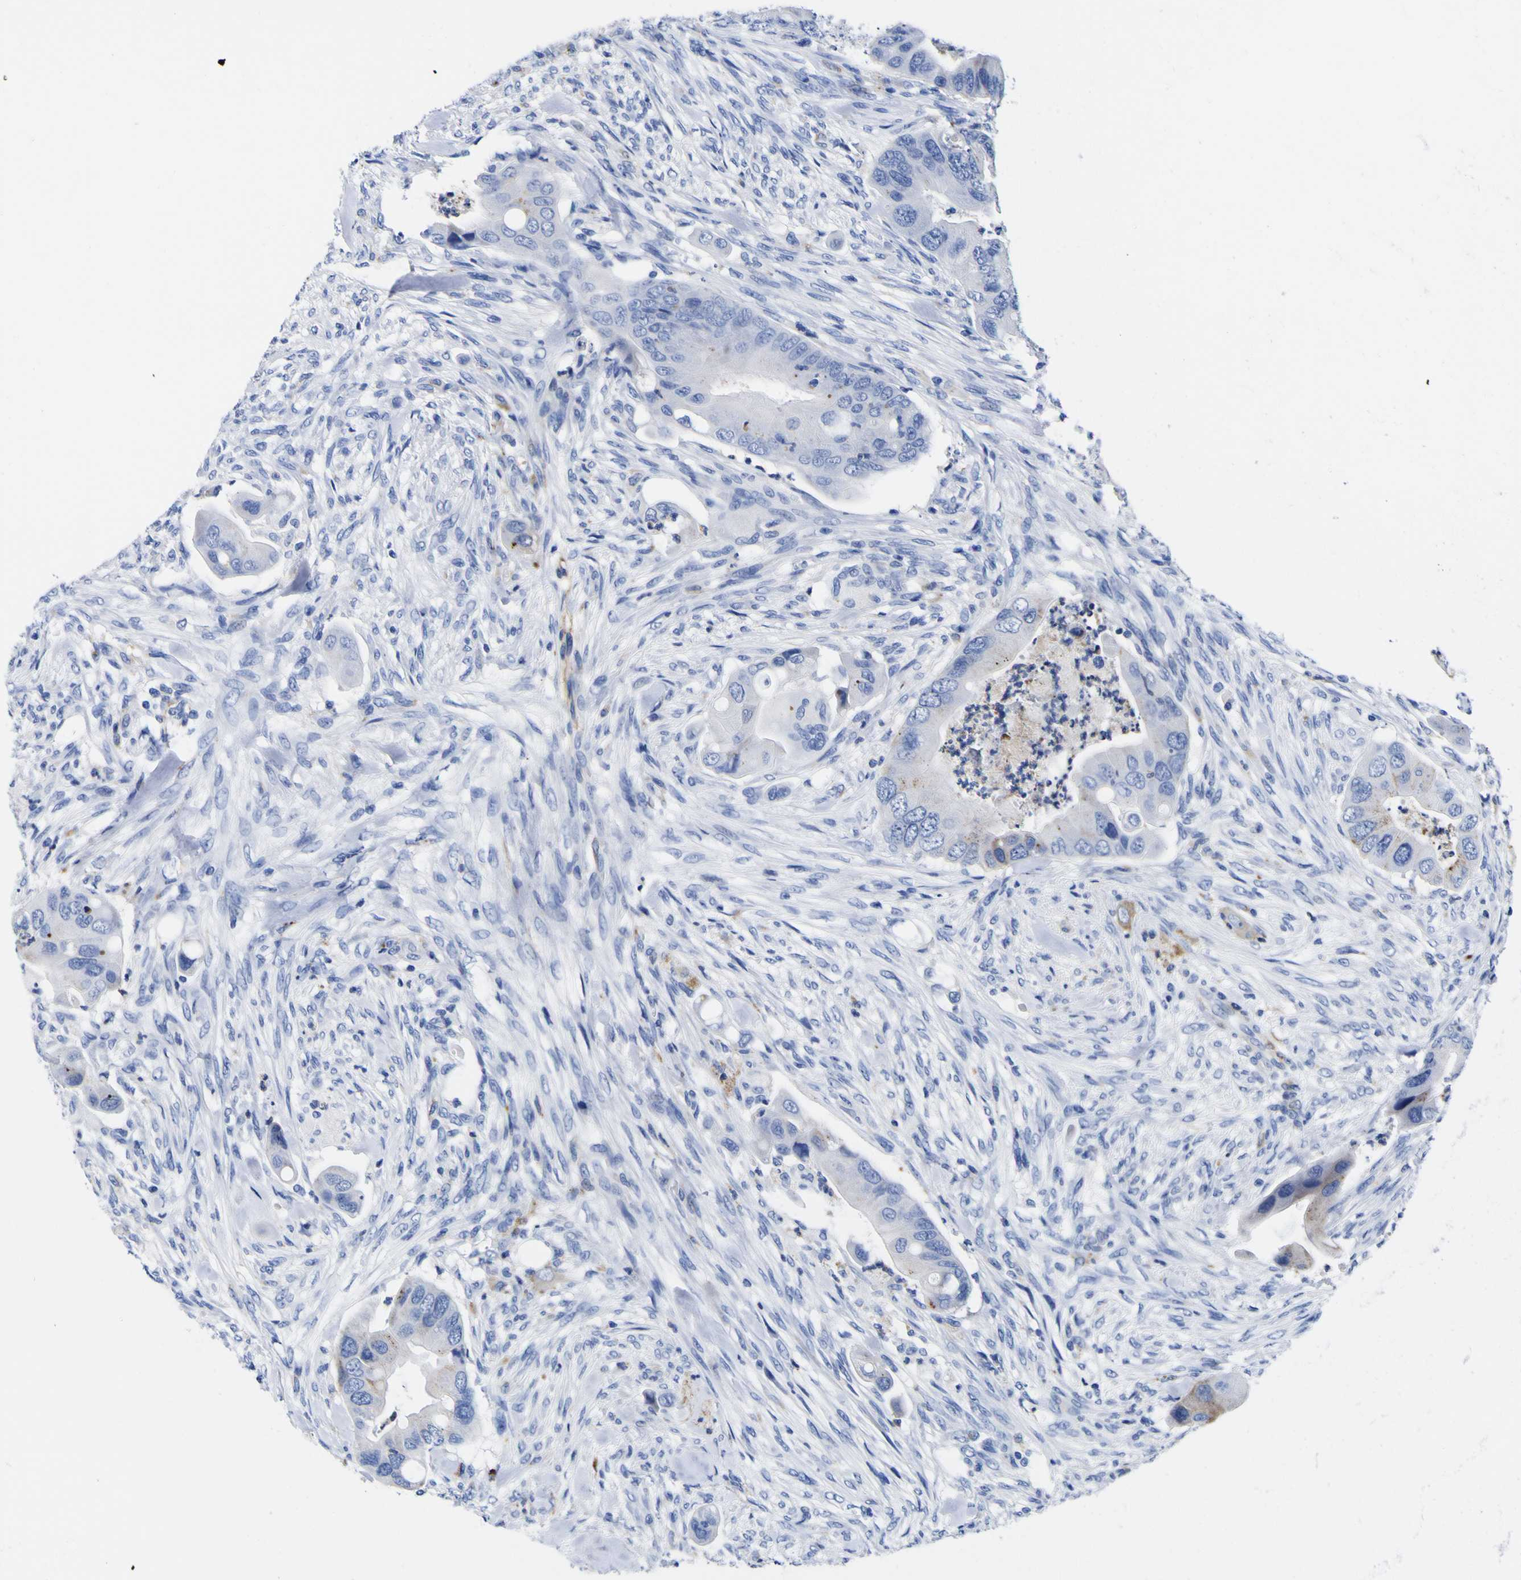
{"staining": {"intensity": "negative", "quantity": "none", "location": "none"}, "tissue": "colorectal cancer", "cell_type": "Tumor cells", "image_type": "cancer", "snomed": [{"axis": "morphology", "description": "Adenocarcinoma, NOS"}, {"axis": "topography", "description": "Rectum"}], "caption": "An image of colorectal cancer (adenocarcinoma) stained for a protein exhibits no brown staining in tumor cells.", "gene": "HLA-DQA1", "patient": {"sex": "female", "age": 57}}